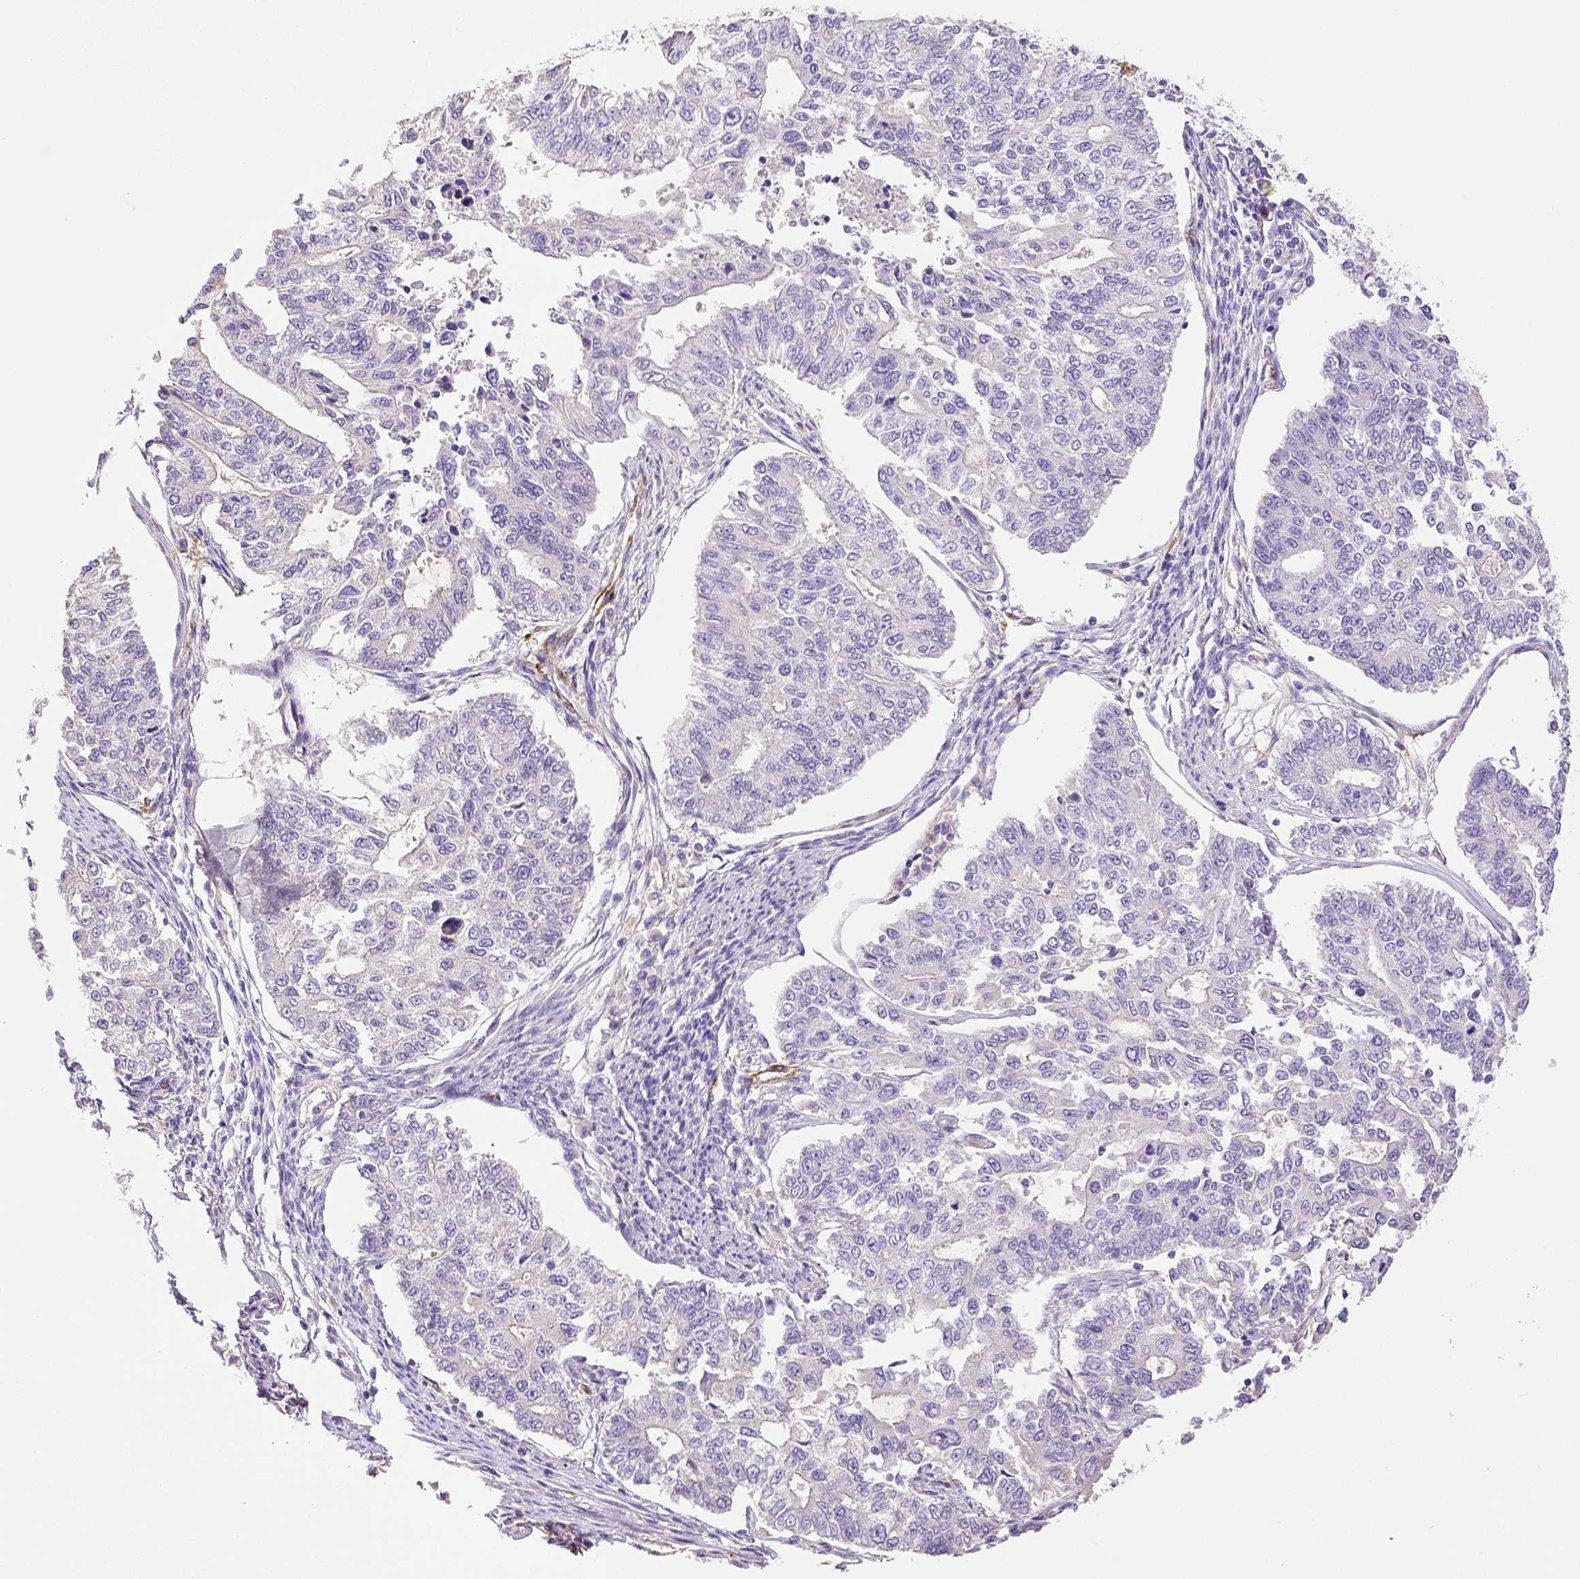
{"staining": {"intensity": "negative", "quantity": "none", "location": "none"}, "tissue": "endometrial cancer", "cell_type": "Tumor cells", "image_type": "cancer", "snomed": [{"axis": "morphology", "description": "Adenocarcinoma, NOS"}, {"axis": "topography", "description": "Uterus"}], "caption": "The photomicrograph demonstrates no significant staining in tumor cells of adenocarcinoma (endometrial).", "gene": "THY1", "patient": {"sex": "female", "age": 59}}